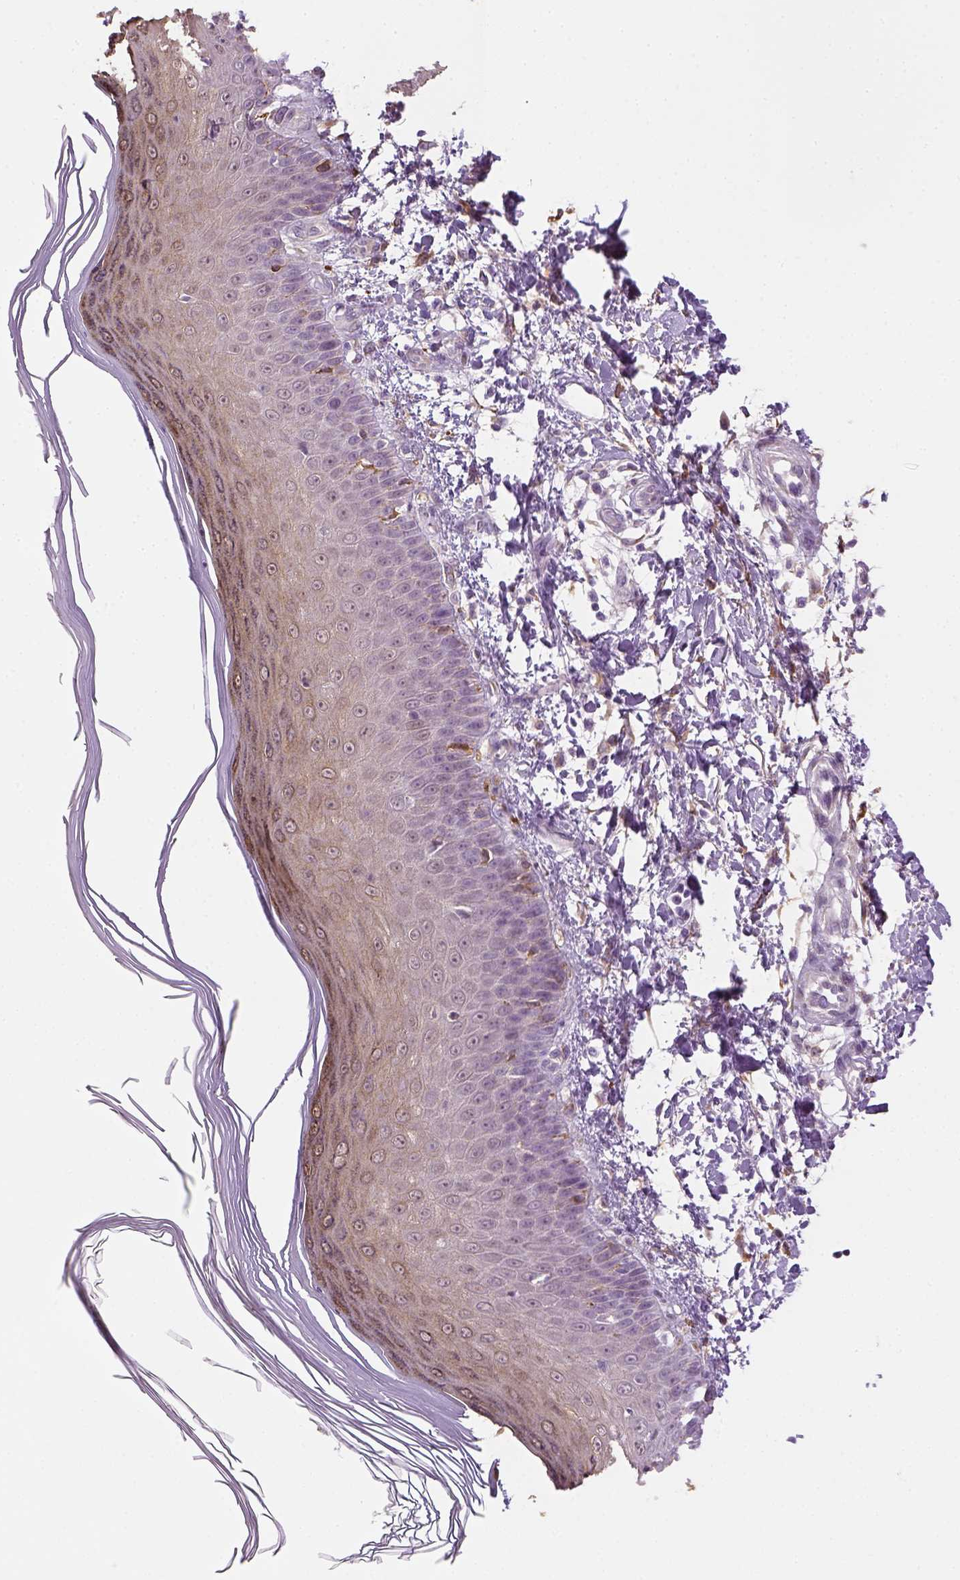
{"staining": {"intensity": "moderate", "quantity": ">75%", "location": "cytoplasmic/membranous"}, "tissue": "skin", "cell_type": "Fibroblasts", "image_type": "normal", "snomed": [{"axis": "morphology", "description": "Normal tissue, NOS"}, {"axis": "topography", "description": "Skin"}], "caption": "The micrograph shows immunohistochemical staining of normal skin. There is moderate cytoplasmic/membranous expression is present in about >75% of fibroblasts.", "gene": "CACNB1", "patient": {"sex": "female", "age": 62}}